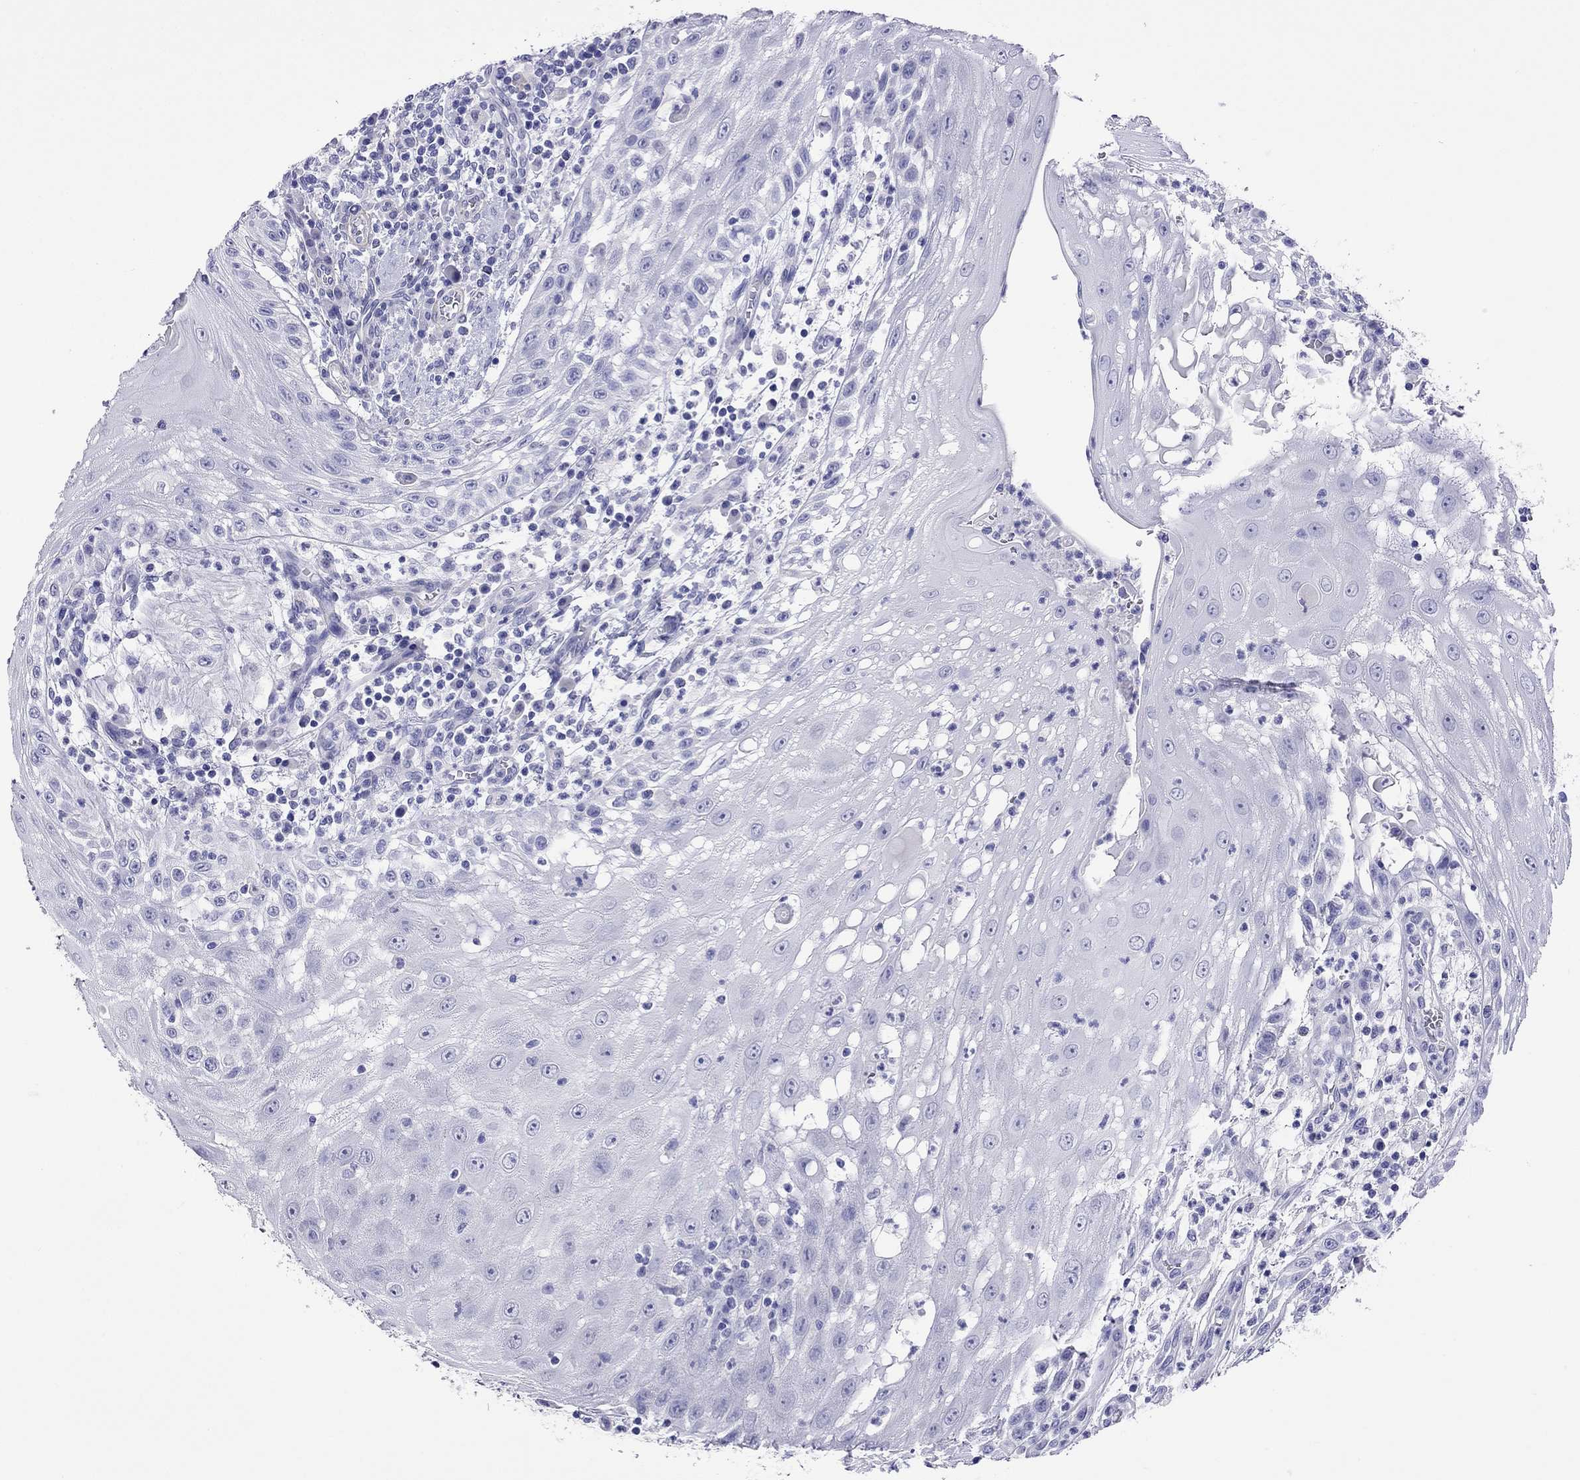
{"staining": {"intensity": "negative", "quantity": "none", "location": "none"}, "tissue": "head and neck cancer", "cell_type": "Tumor cells", "image_type": "cancer", "snomed": [{"axis": "morphology", "description": "Squamous cell carcinoma, NOS"}, {"axis": "topography", "description": "Oral tissue"}, {"axis": "topography", "description": "Head-Neck"}], "caption": "DAB (3,3'-diaminobenzidine) immunohistochemical staining of head and neck cancer exhibits no significant staining in tumor cells.", "gene": "KIAA2012", "patient": {"sex": "male", "age": 58}}